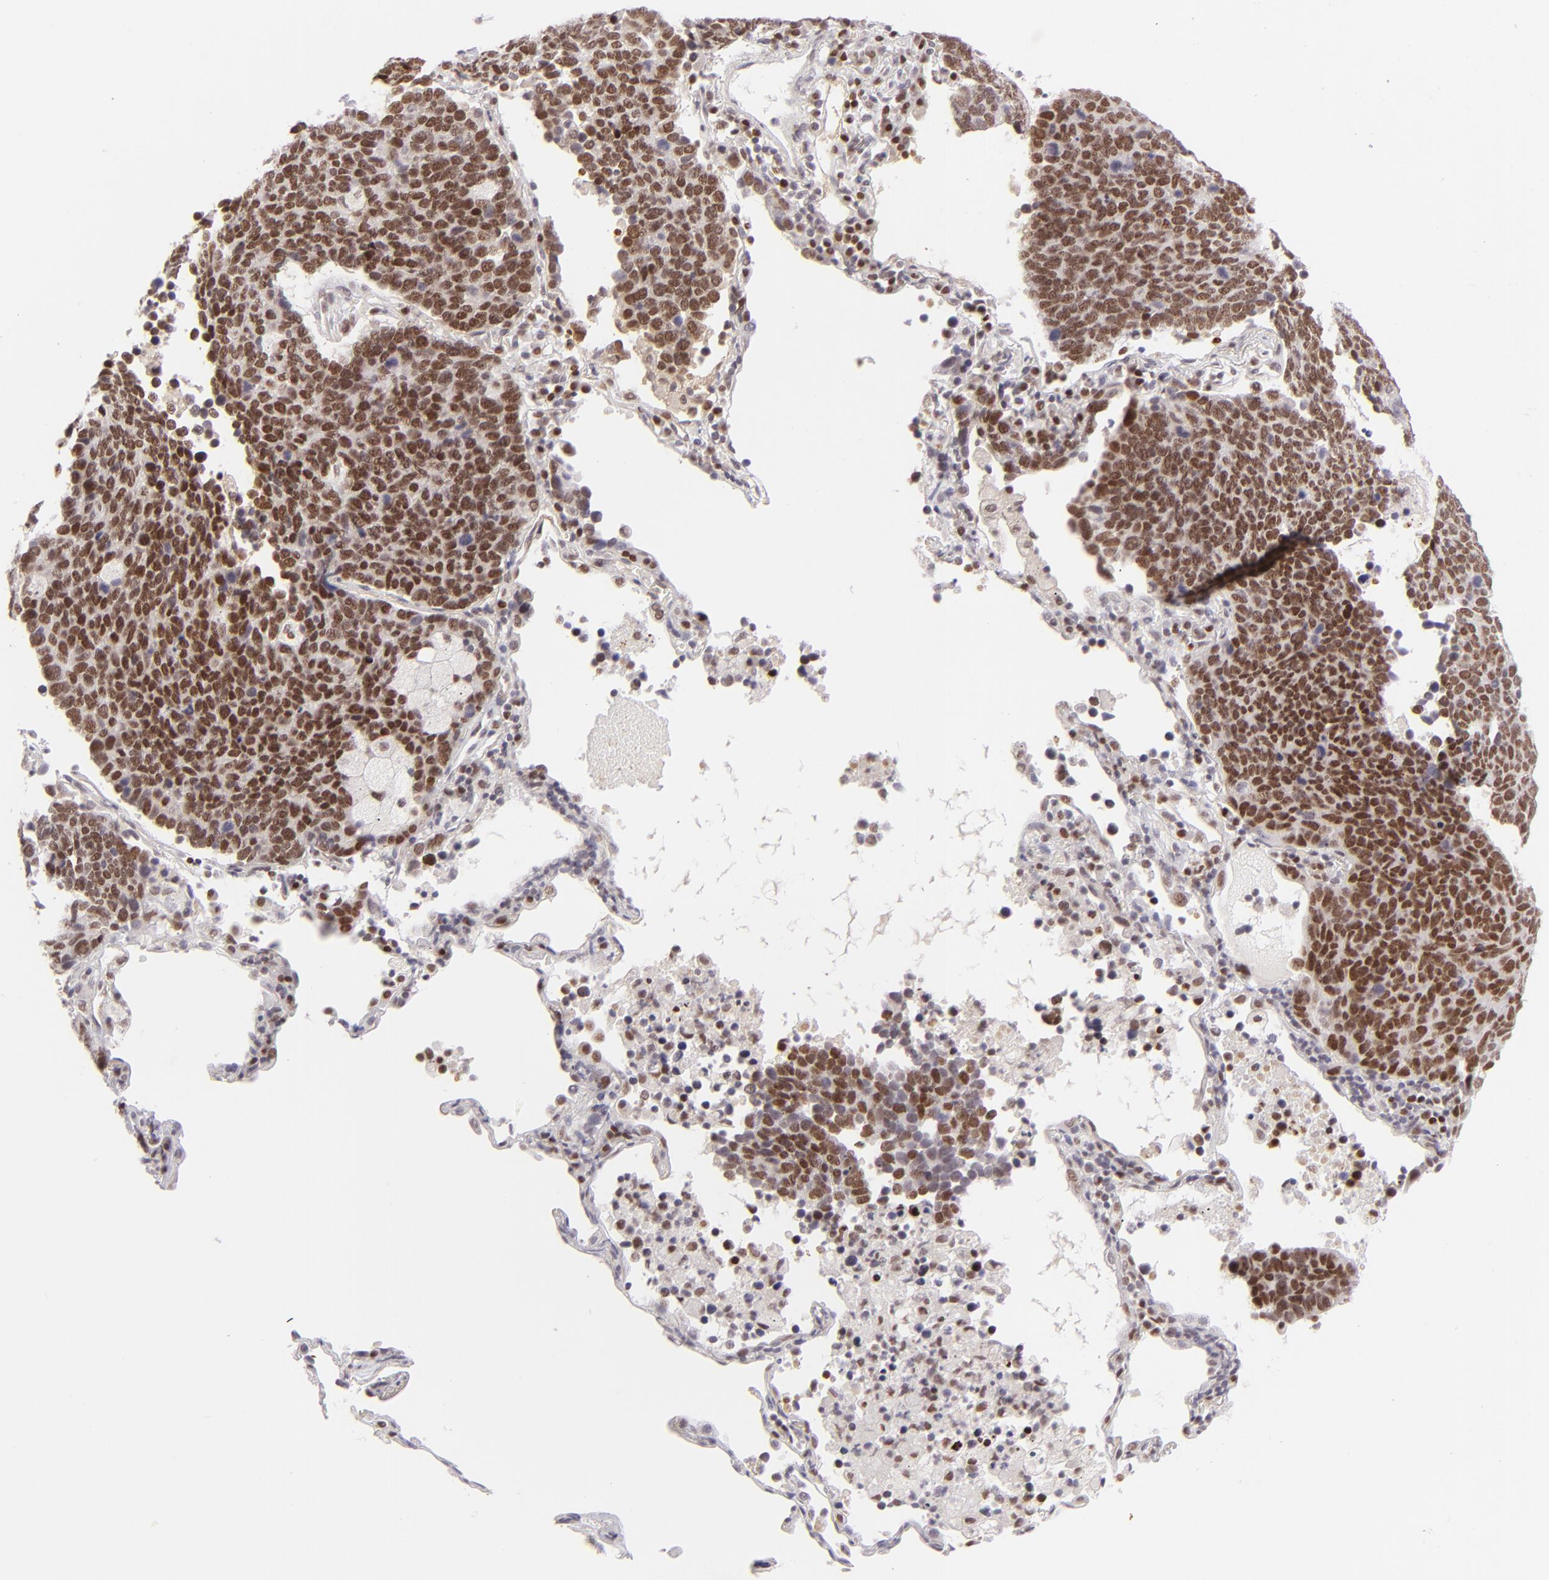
{"staining": {"intensity": "strong", "quantity": ">75%", "location": "nuclear"}, "tissue": "lung cancer", "cell_type": "Tumor cells", "image_type": "cancer", "snomed": [{"axis": "morphology", "description": "Neoplasm, malignant, NOS"}, {"axis": "topography", "description": "Lung"}], "caption": "IHC image of lung cancer (malignant neoplasm) stained for a protein (brown), which exhibits high levels of strong nuclear expression in about >75% of tumor cells.", "gene": "POU2F1", "patient": {"sex": "female", "age": 75}}